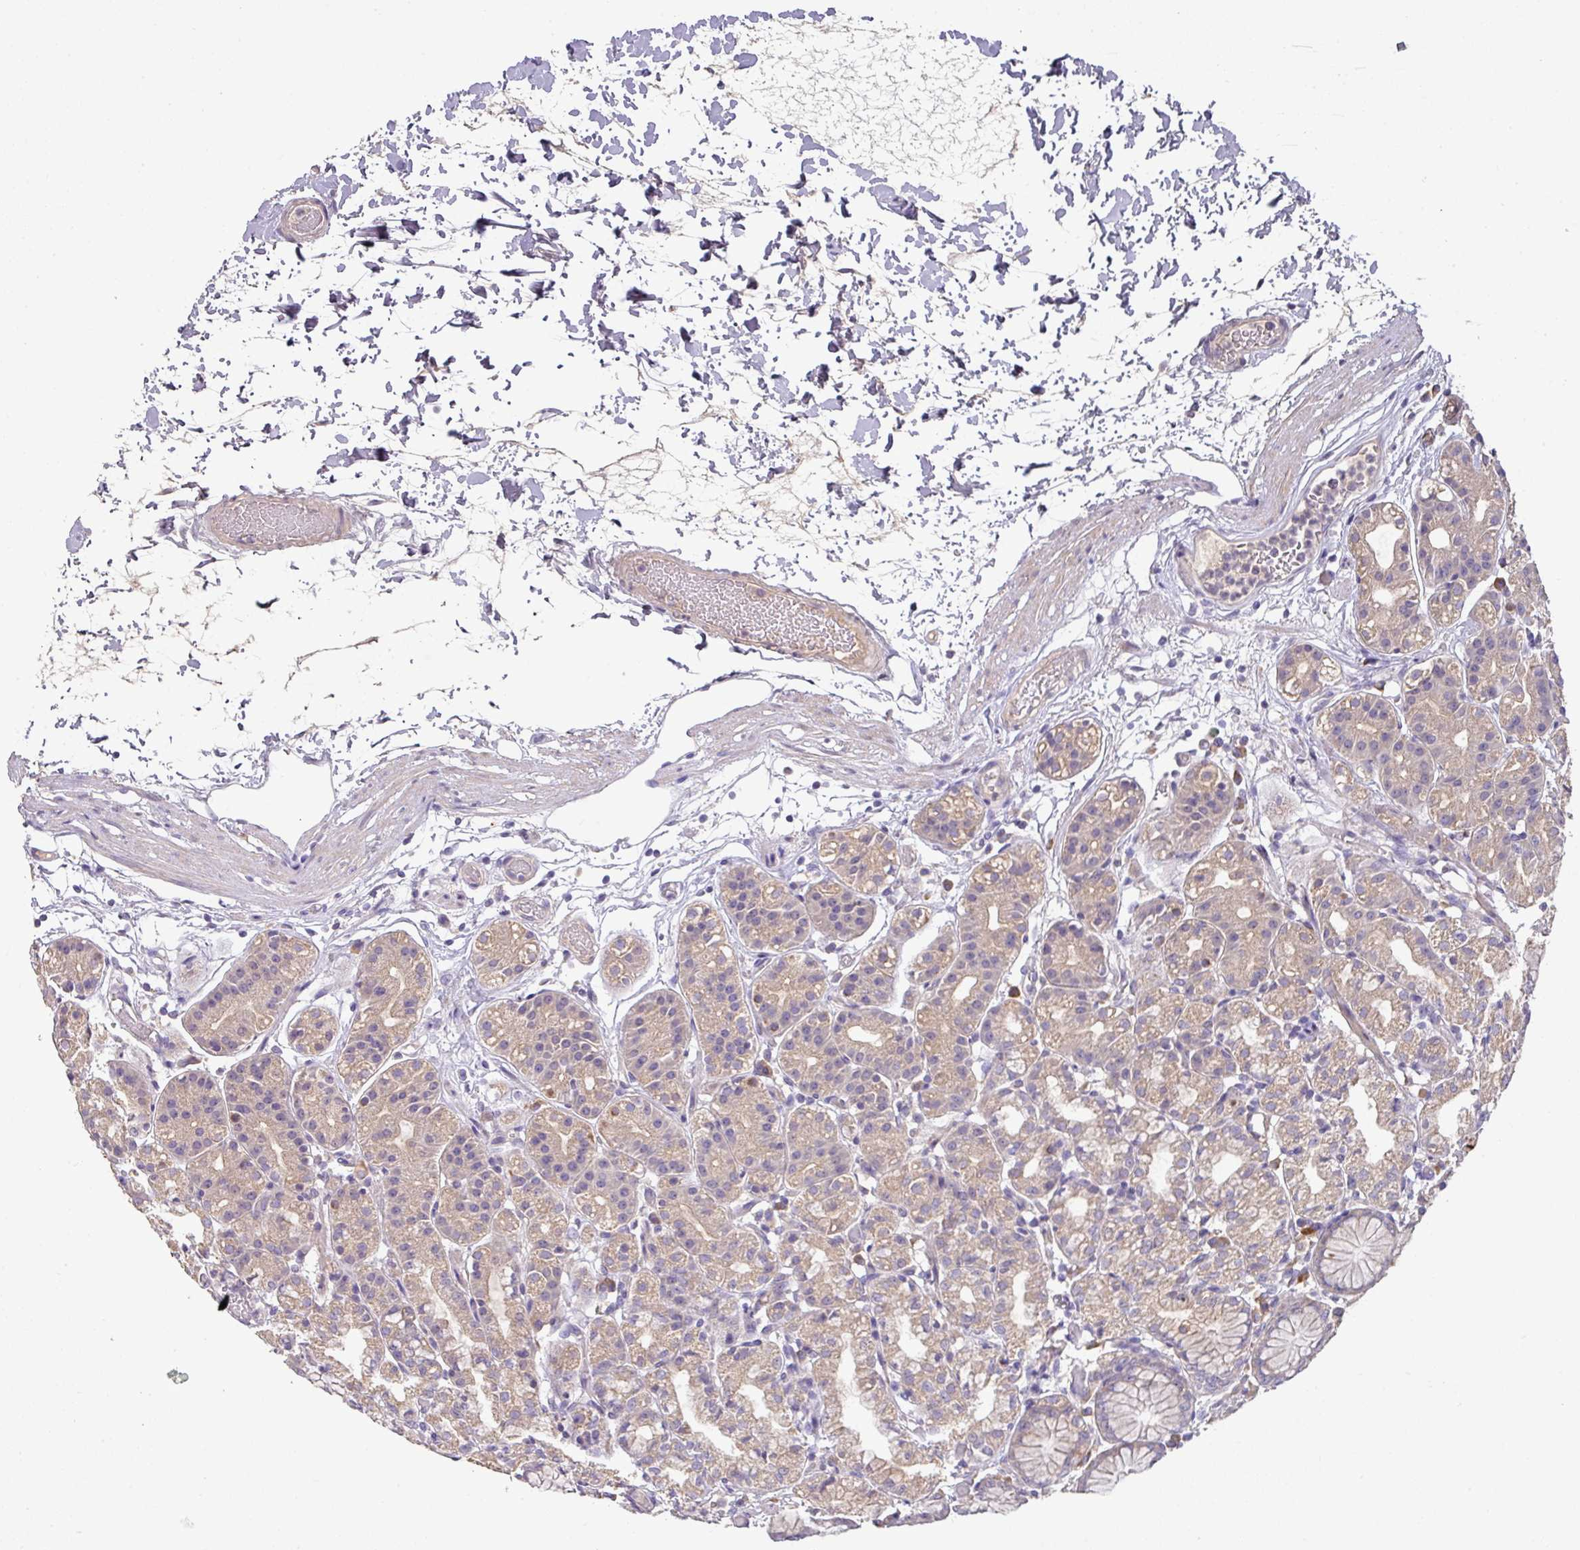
{"staining": {"intensity": "moderate", "quantity": ">75%", "location": "cytoplasmic/membranous"}, "tissue": "stomach", "cell_type": "Glandular cells", "image_type": "normal", "snomed": [{"axis": "morphology", "description": "Normal tissue, NOS"}, {"axis": "topography", "description": "Stomach"}], "caption": "About >75% of glandular cells in normal stomach exhibit moderate cytoplasmic/membranous protein staining as visualized by brown immunohistochemical staining.", "gene": "ZNF266", "patient": {"sex": "female", "age": 57}}